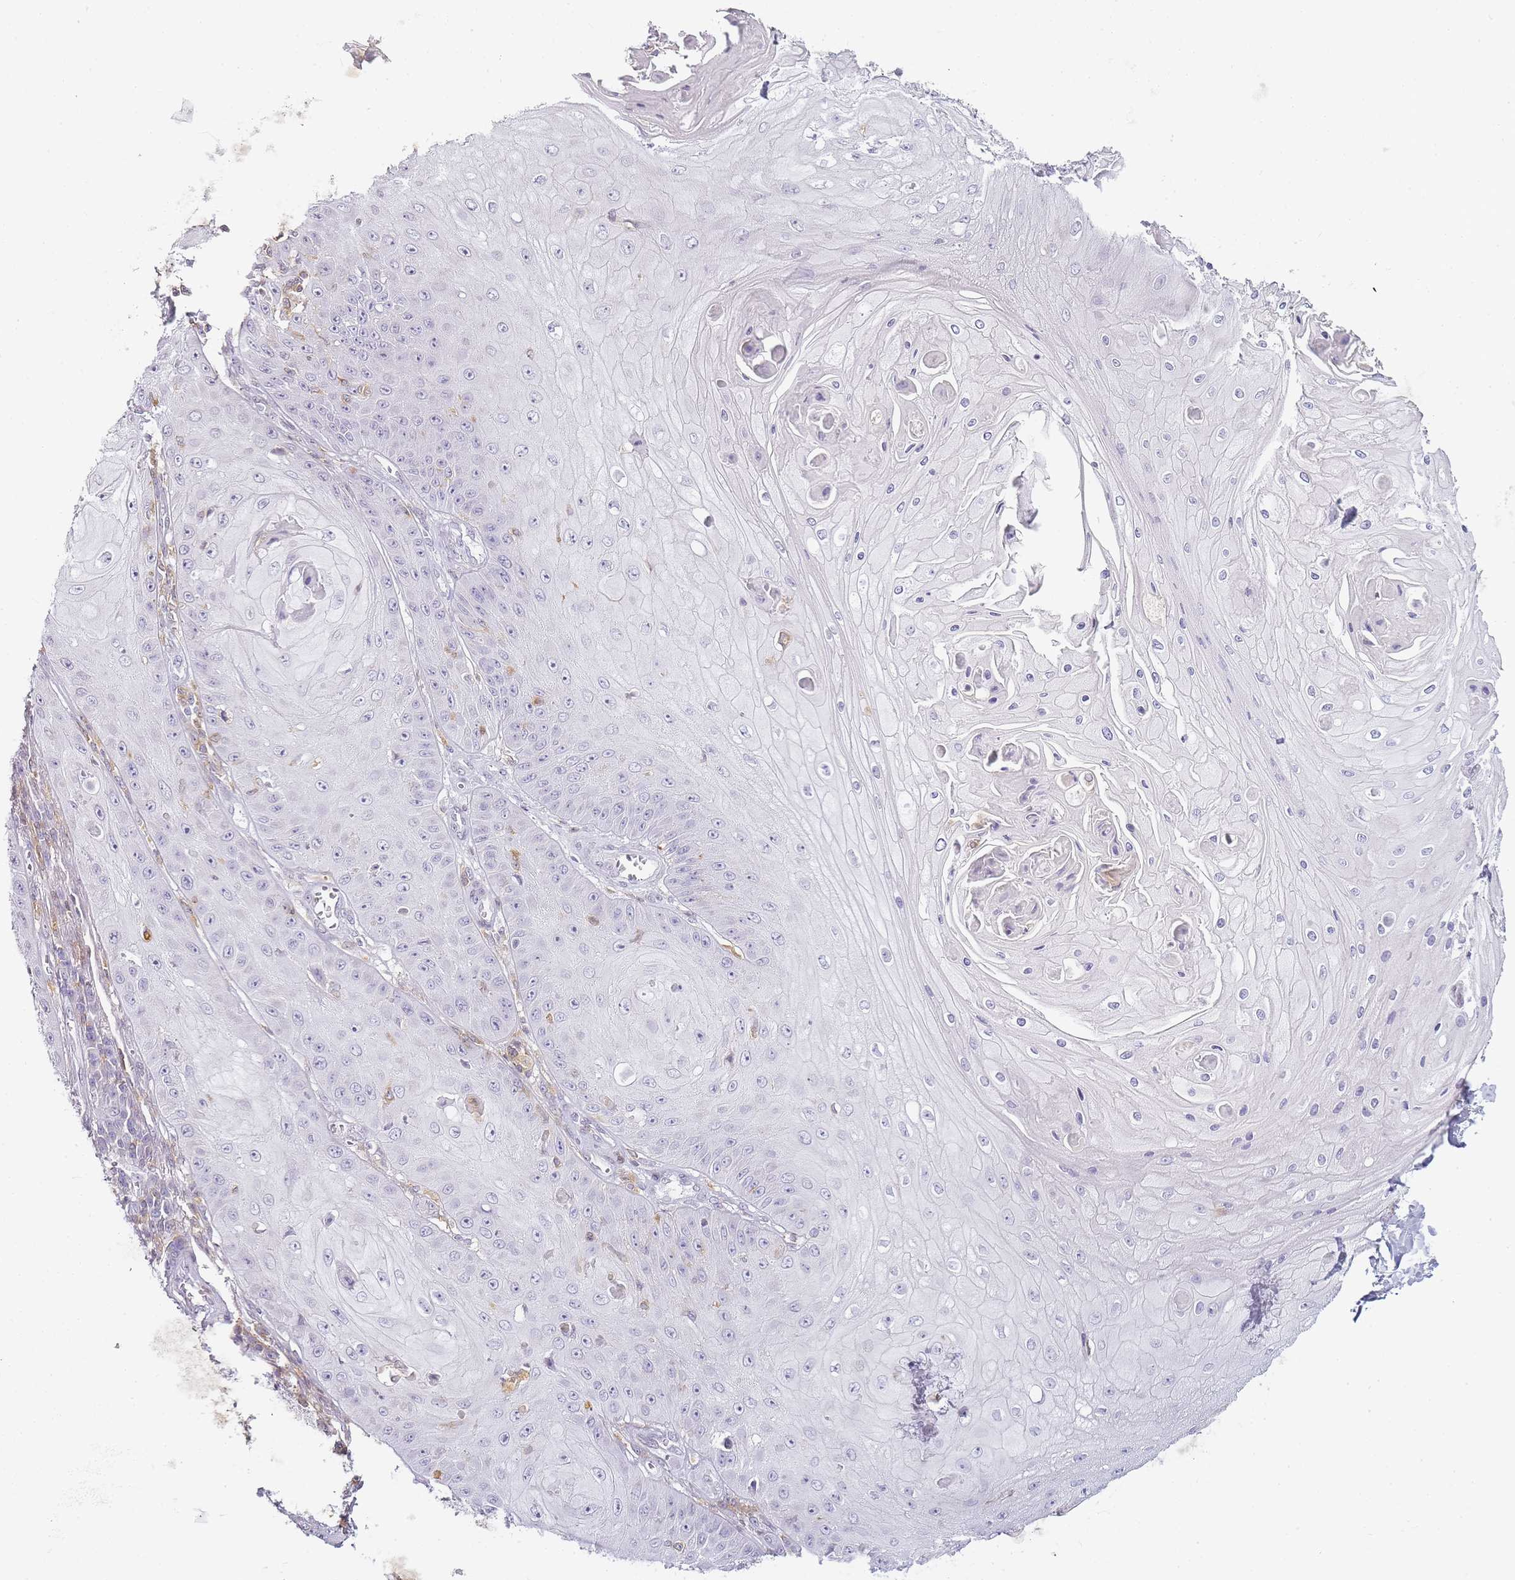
{"staining": {"intensity": "negative", "quantity": "none", "location": "none"}, "tissue": "skin cancer", "cell_type": "Tumor cells", "image_type": "cancer", "snomed": [{"axis": "morphology", "description": "Squamous cell carcinoma, NOS"}, {"axis": "topography", "description": "Skin"}], "caption": "DAB (3,3'-diaminobenzidine) immunohistochemical staining of human skin cancer (squamous cell carcinoma) shows no significant positivity in tumor cells. Nuclei are stained in blue.", "gene": "JAKMIP1", "patient": {"sex": "male", "age": 70}}